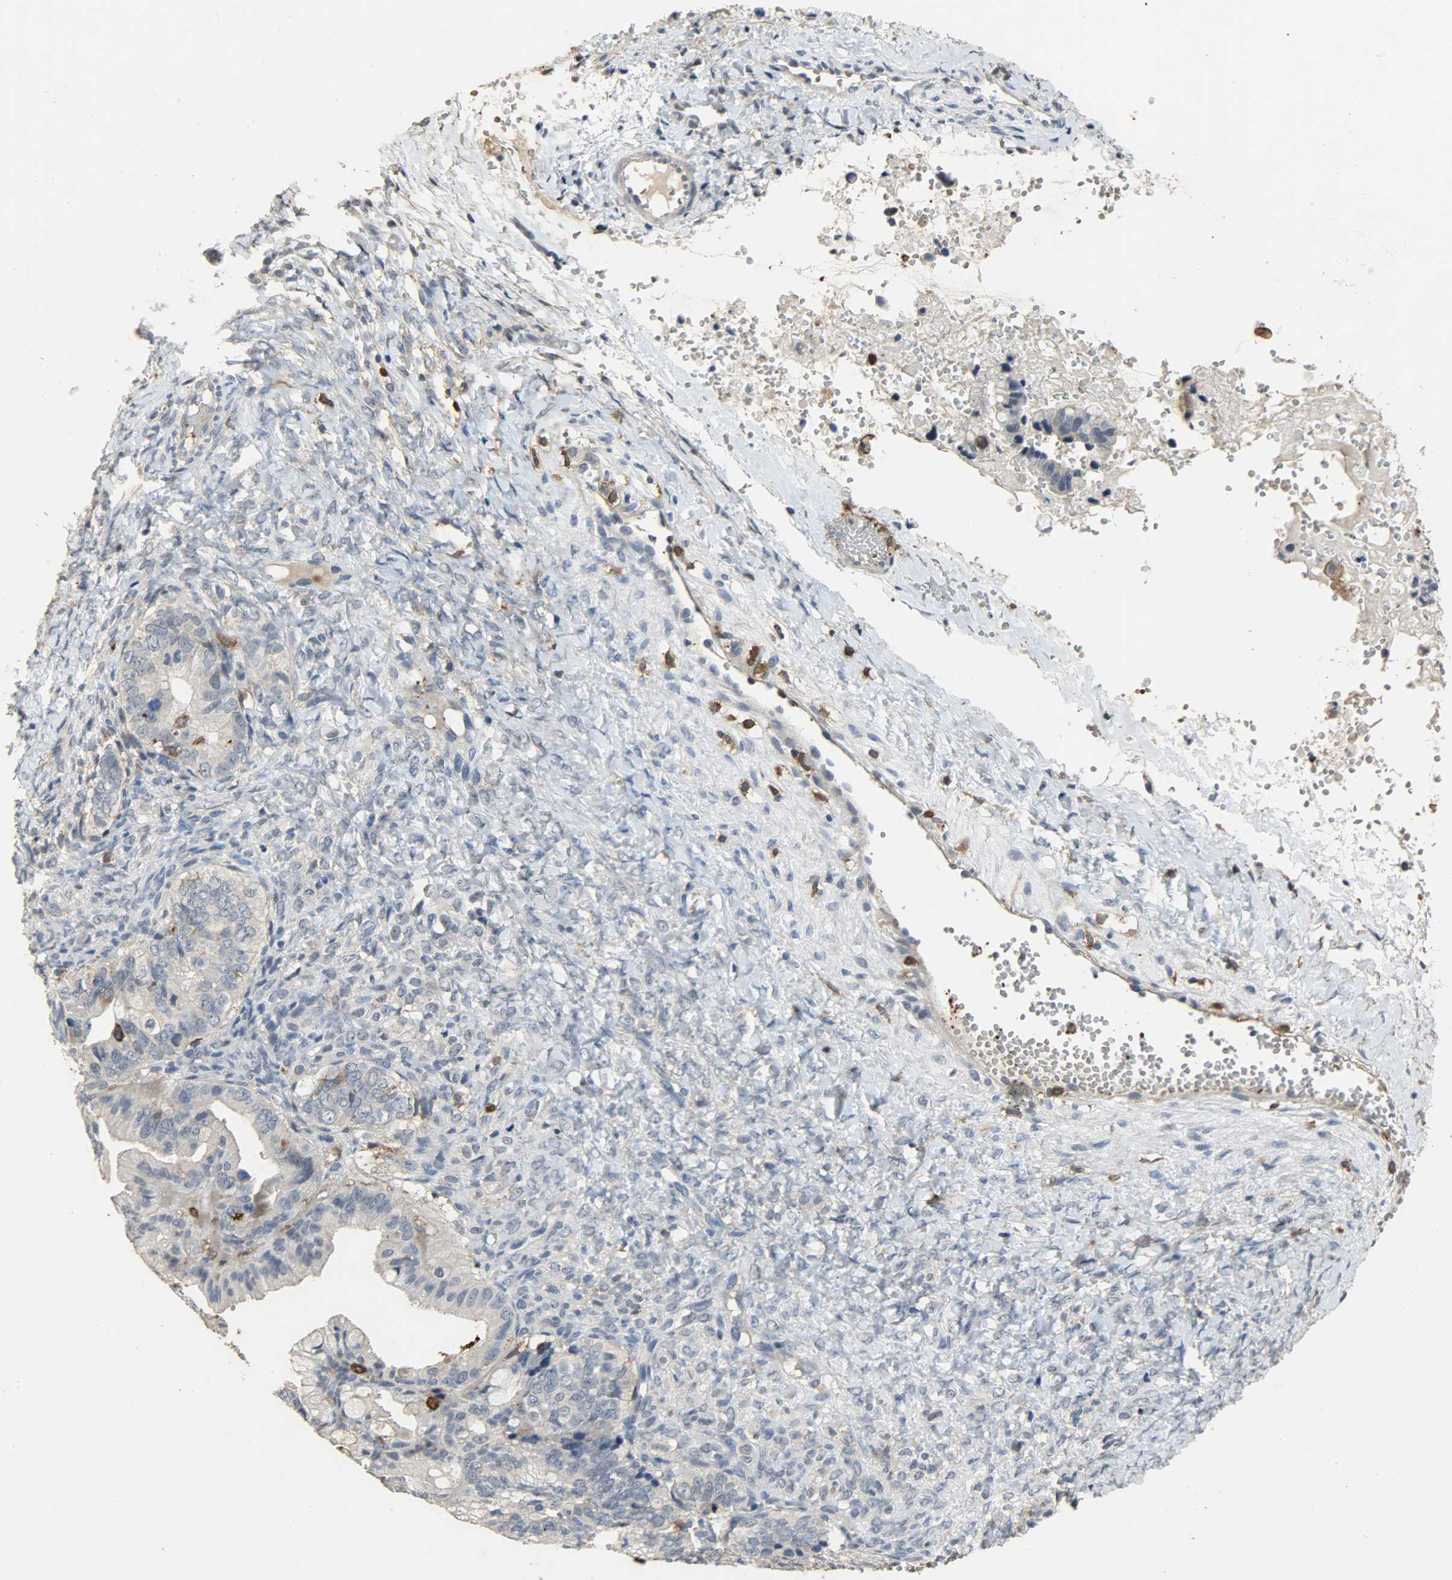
{"staining": {"intensity": "negative", "quantity": "none", "location": "none"}, "tissue": "ovarian cancer", "cell_type": "Tumor cells", "image_type": "cancer", "snomed": [{"axis": "morphology", "description": "Cystadenocarcinoma, mucinous, NOS"}, {"axis": "topography", "description": "Ovary"}], "caption": "Immunohistochemistry micrograph of human ovarian cancer (mucinous cystadenocarcinoma) stained for a protein (brown), which demonstrates no positivity in tumor cells.", "gene": "SKAP2", "patient": {"sex": "female", "age": 36}}